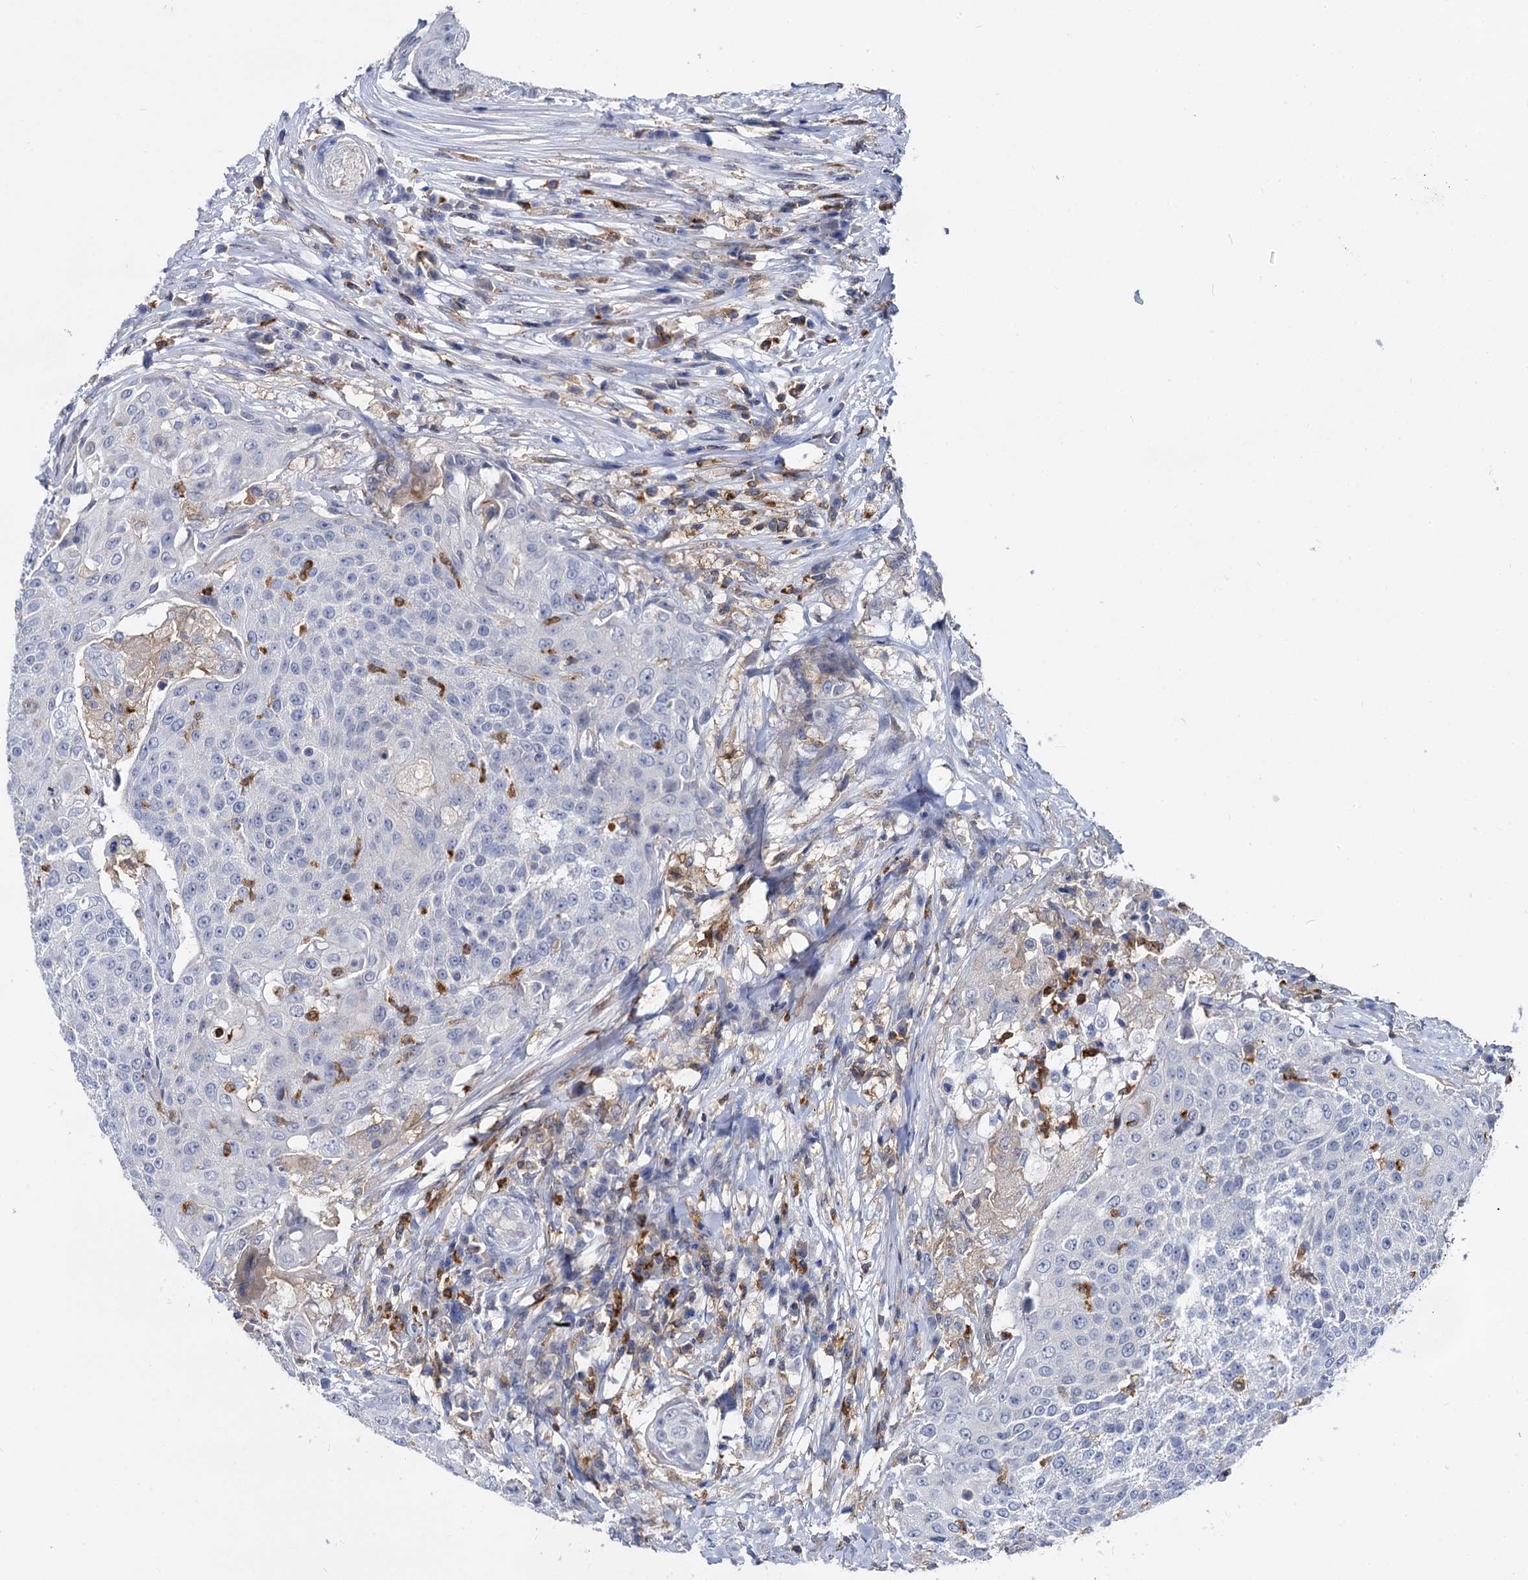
{"staining": {"intensity": "negative", "quantity": "none", "location": "none"}, "tissue": "urothelial cancer", "cell_type": "Tumor cells", "image_type": "cancer", "snomed": [{"axis": "morphology", "description": "Urothelial carcinoma, High grade"}, {"axis": "topography", "description": "Urinary bladder"}], "caption": "Protein analysis of urothelial cancer displays no significant positivity in tumor cells. (DAB (3,3'-diaminobenzidine) immunohistochemistry (IHC), high magnification).", "gene": "RHOG", "patient": {"sex": "female", "age": 63}}